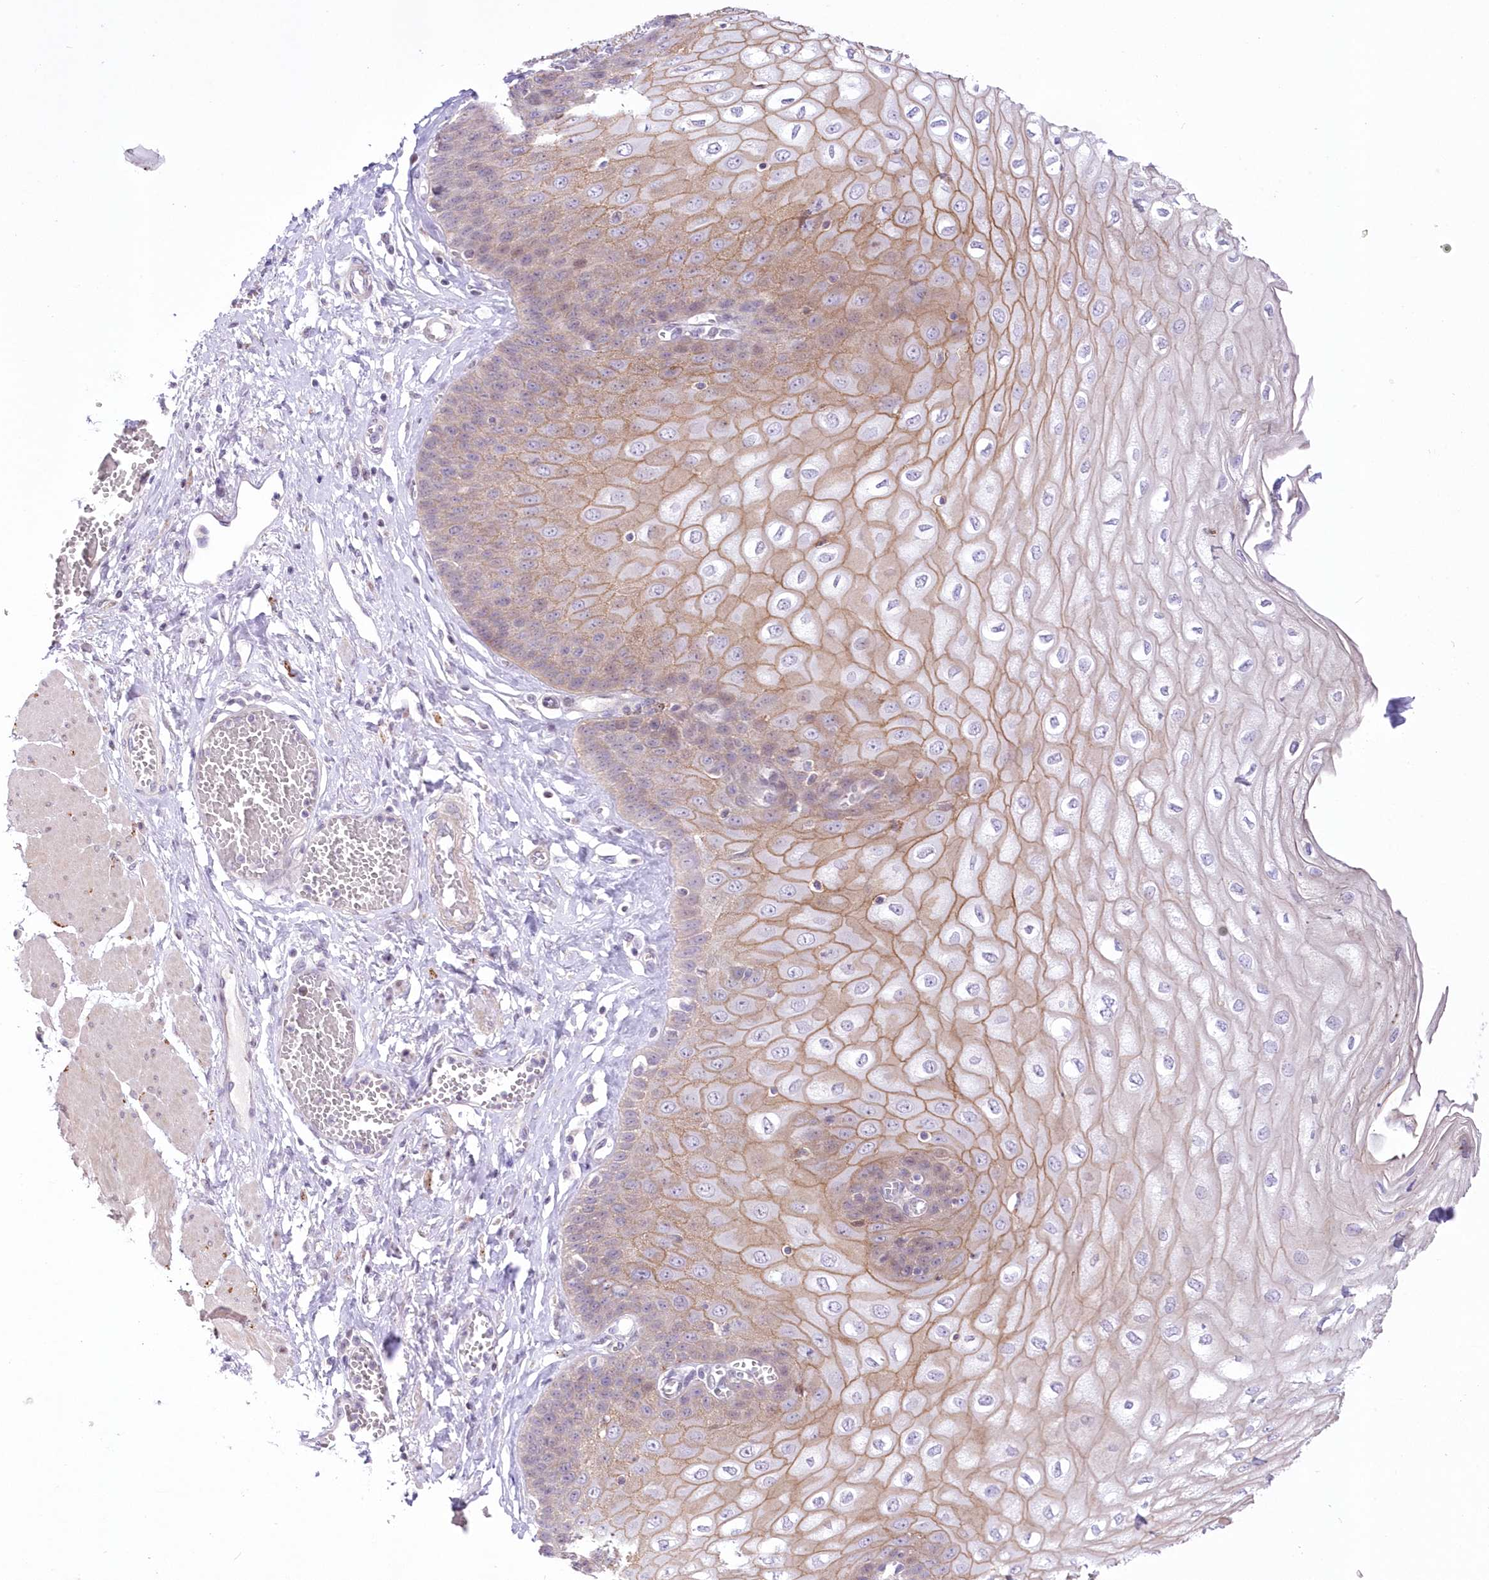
{"staining": {"intensity": "moderate", "quantity": ">75%", "location": "cytoplasmic/membranous"}, "tissue": "esophagus", "cell_type": "Squamous epithelial cells", "image_type": "normal", "snomed": [{"axis": "morphology", "description": "Normal tissue, NOS"}, {"axis": "topography", "description": "Esophagus"}], "caption": "The immunohistochemical stain labels moderate cytoplasmic/membranous expression in squamous epithelial cells of benign esophagus.", "gene": "FAM241B", "patient": {"sex": "male", "age": 60}}